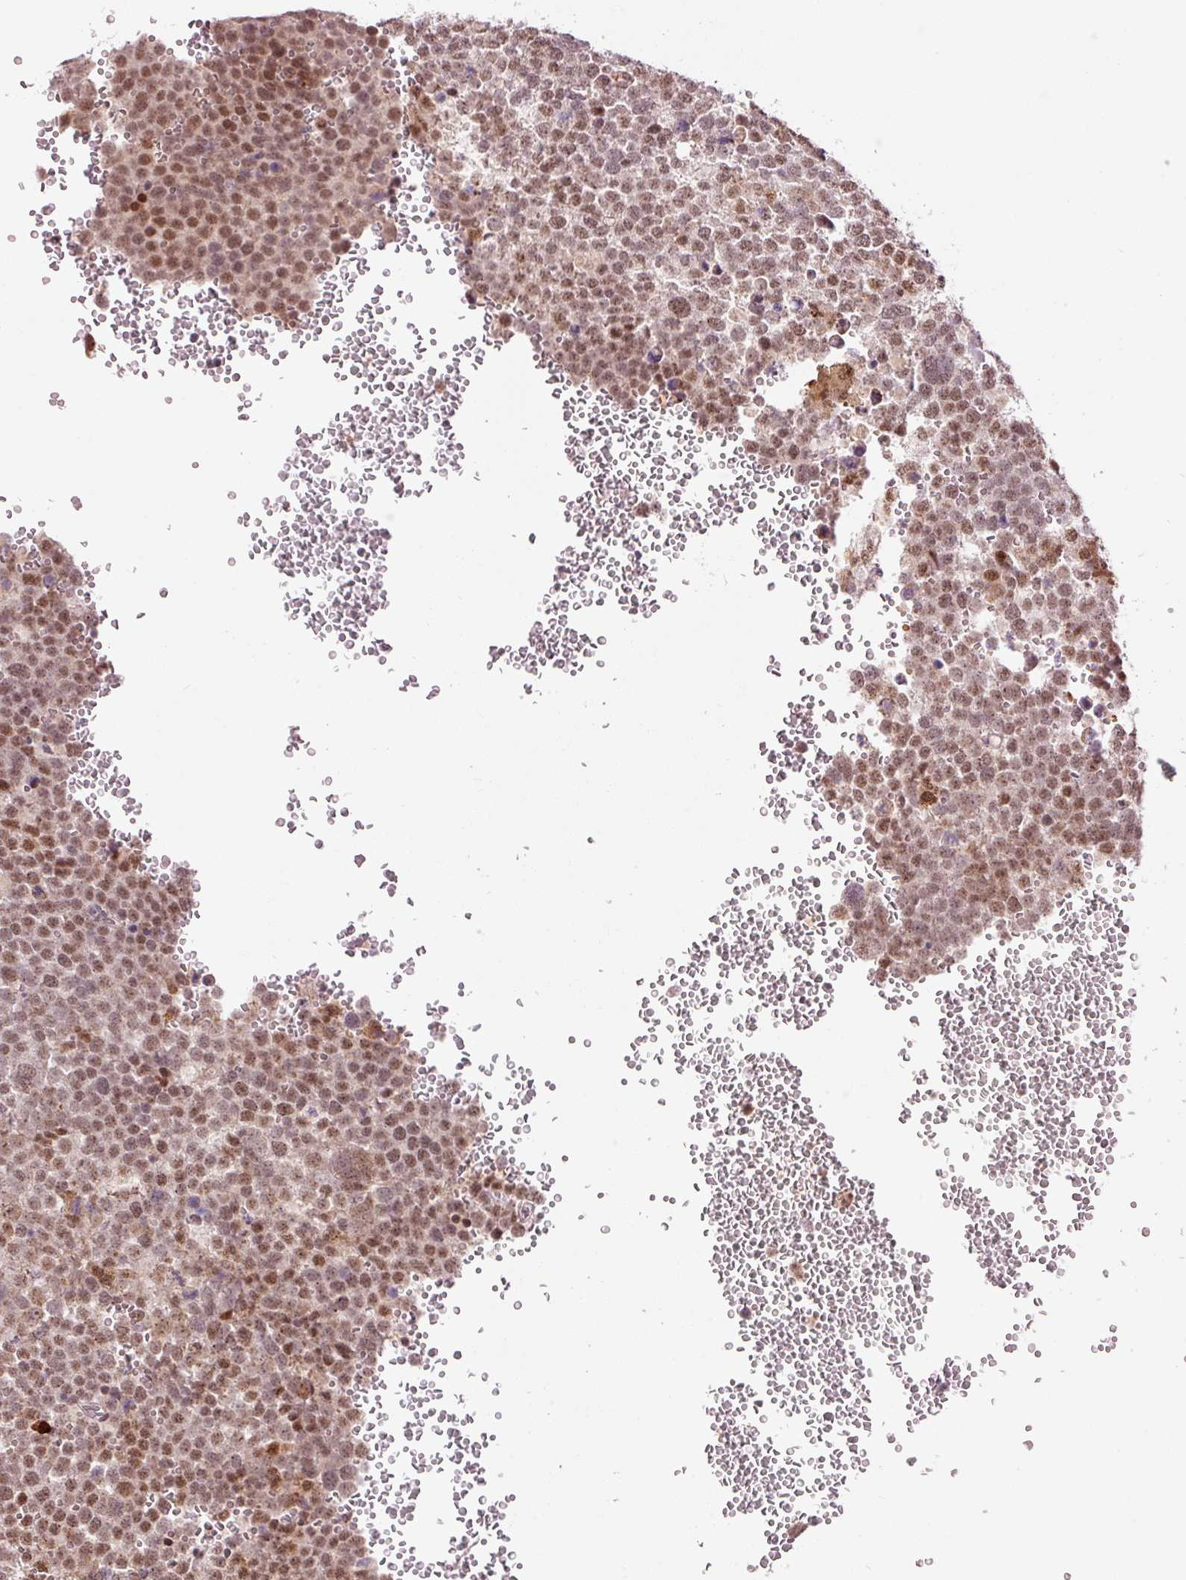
{"staining": {"intensity": "moderate", "quantity": ">75%", "location": "nuclear"}, "tissue": "testis cancer", "cell_type": "Tumor cells", "image_type": "cancer", "snomed": [{"axis": "morphology", "description": "Seminoma, NOS"}, {"axis": "topography", "description": "Testis"}], "caption": "Testis seminoma tissue reveals moderate nuclear positivity in approximately >75% of tumor cells The staining was performed using DAB, with brown indicating positive protein expression. Nuclei are stained blue with hematoxylin.", "gene": "ANKRD20A1", "patient": {"sex": "male", "age": 71}}